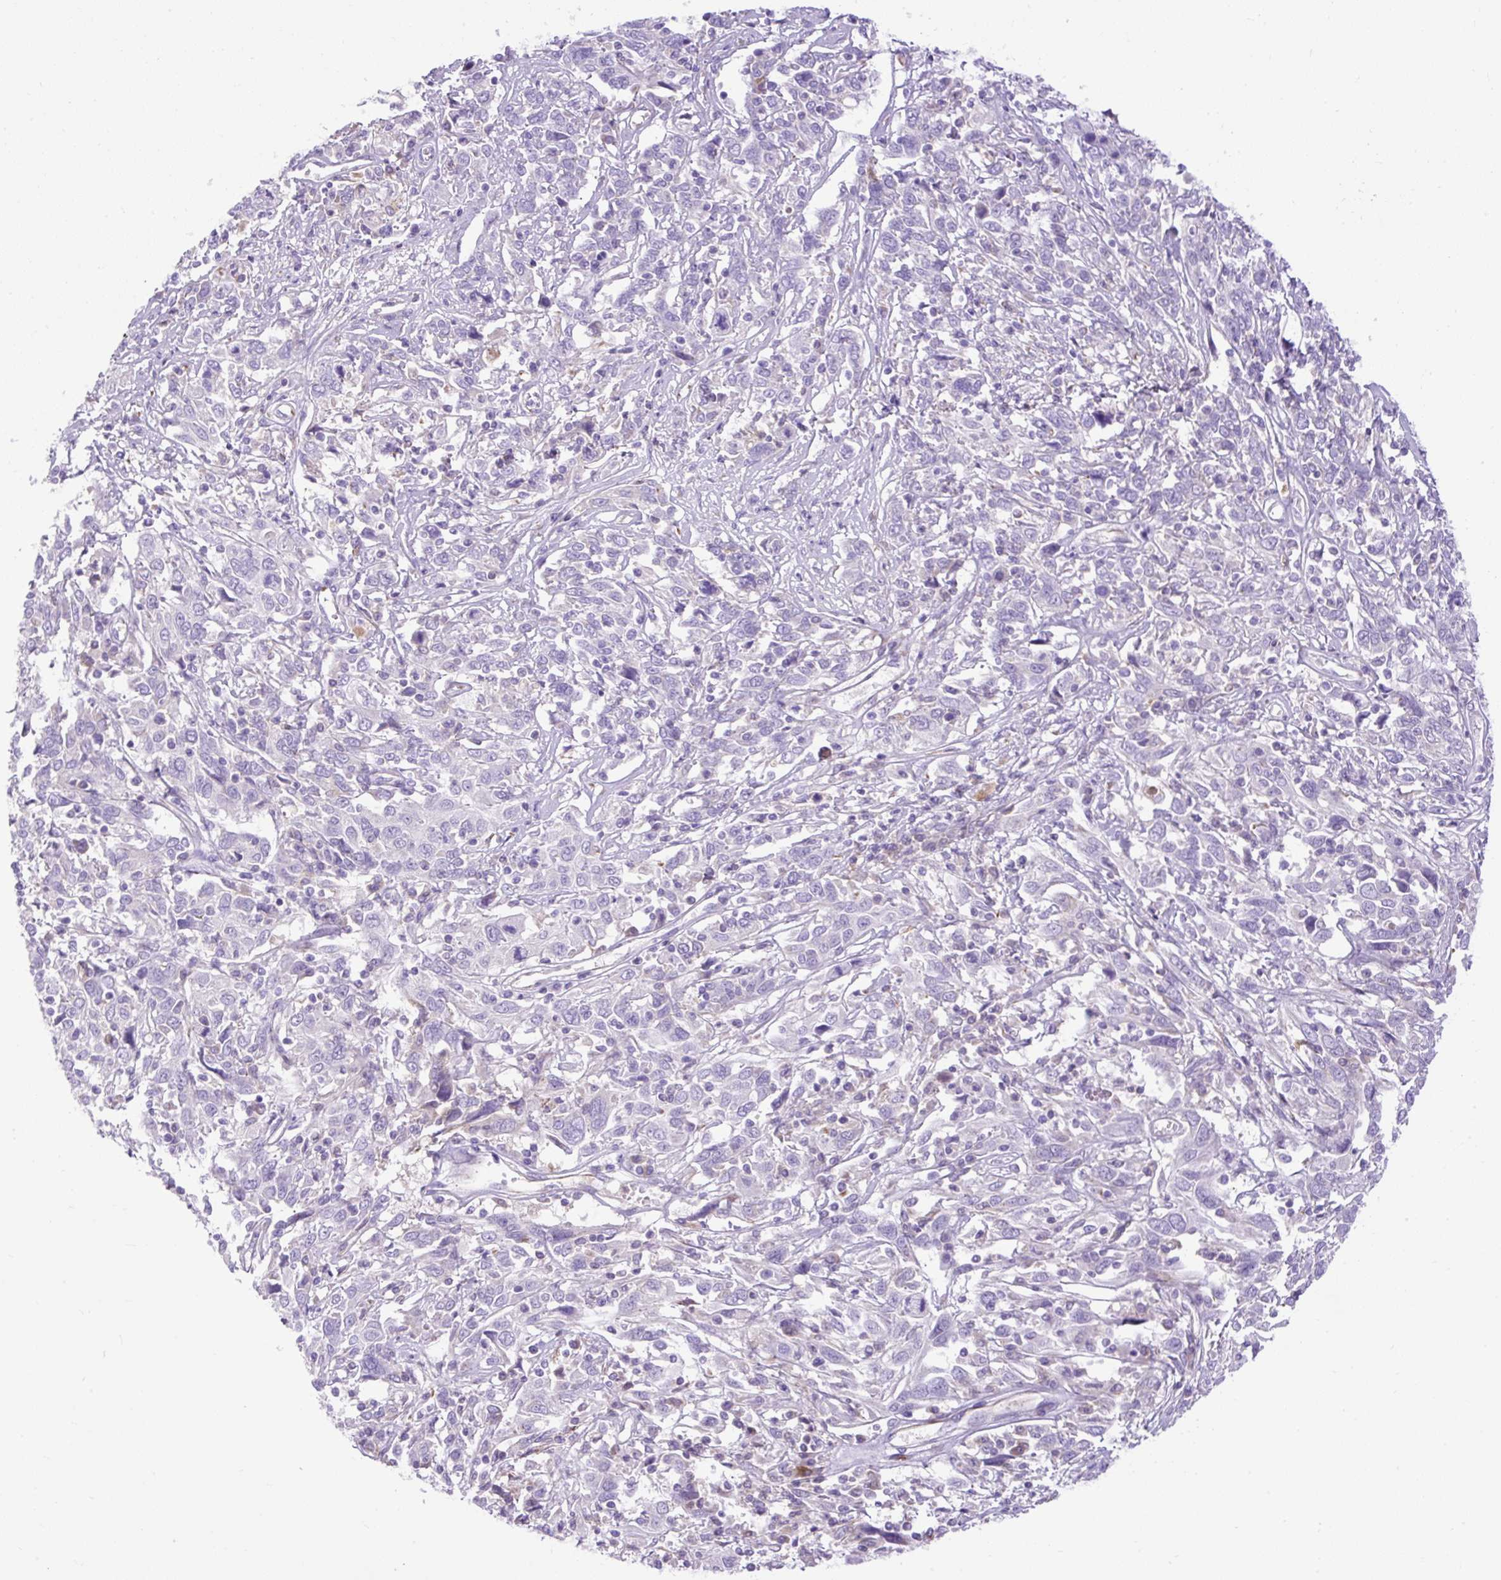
{"staining": {"intensity": "negative", "quantity": "none", "location": "none"}, "tissue": "cervical cancer", "cell_type": "Tumor cells", "image_type": "cancer", "snomed": [{"axis": "morphology", "description": "Squamous cell carcinoma, NOS"}, {"axis": "topography", "description": "Cervix"}], "caption": "The immunohistochemistry photomicrograph has no significant positivity in tumor cells of squamous cell carcinoma (cervical) tissue.", "gene": "SPTBN5", "patient": {"sex": "female", "age": 46}}